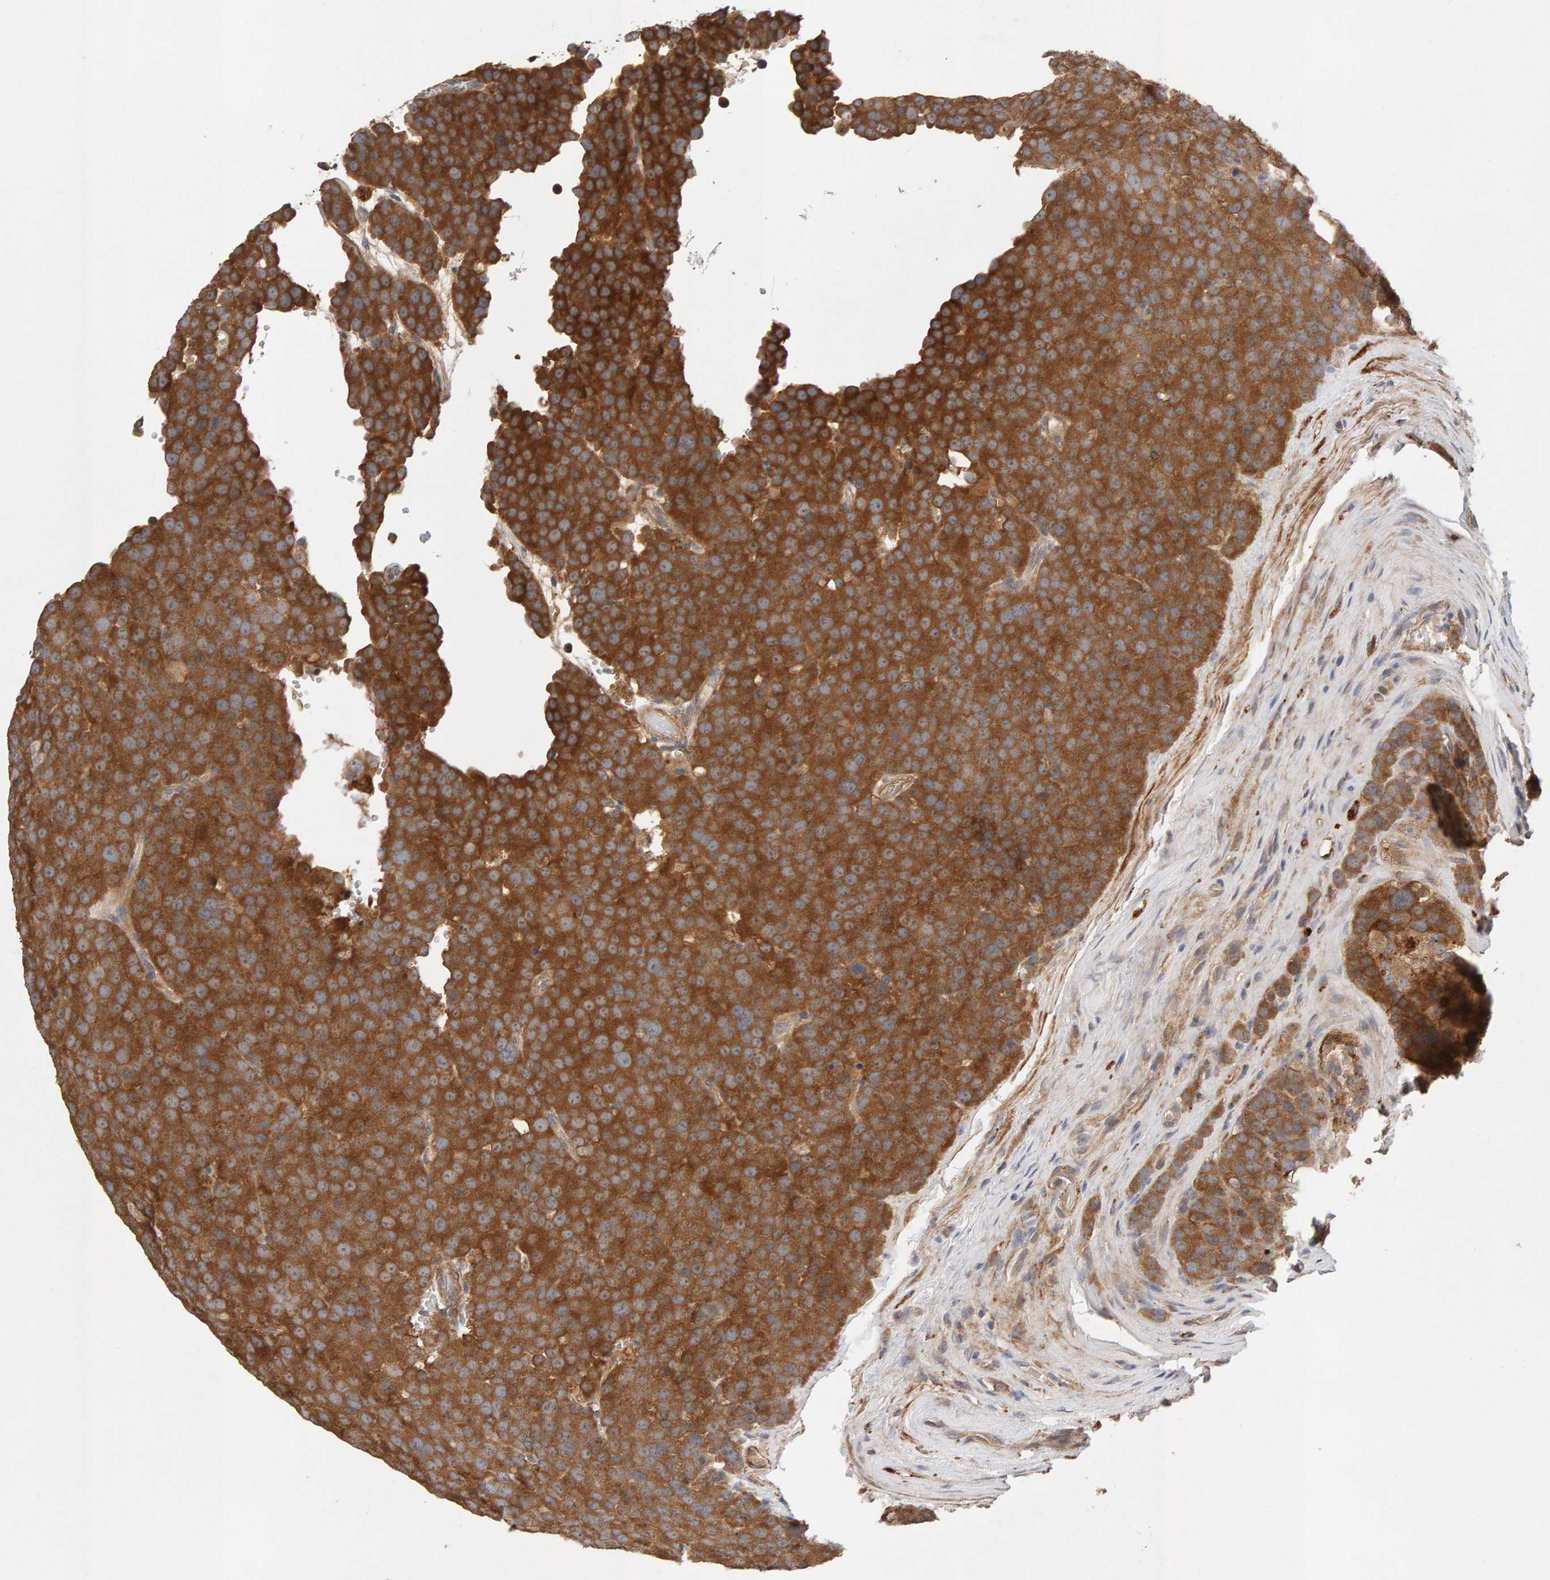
{"staining": {"intensity": "strong", "quantity": ">75%", "location": "cytoplasmic/membranous"}, "tissue": "testis cancer", "cell_type": "Tumor cells", "image_type": "cancer", "snomed": [{"axis": "morphology", "description": "Seminoma, NOS"}, {"axis": "topography", "description": "Testis"}], "caption": "Approximately >75% of tumor cells in testis seminoma show strong cytoplasmic/membranous protein staining as visualized by brown immunohistochemical staining.", "gene": "RNF19A", "patient": {"sex": "male", "age": 71}}